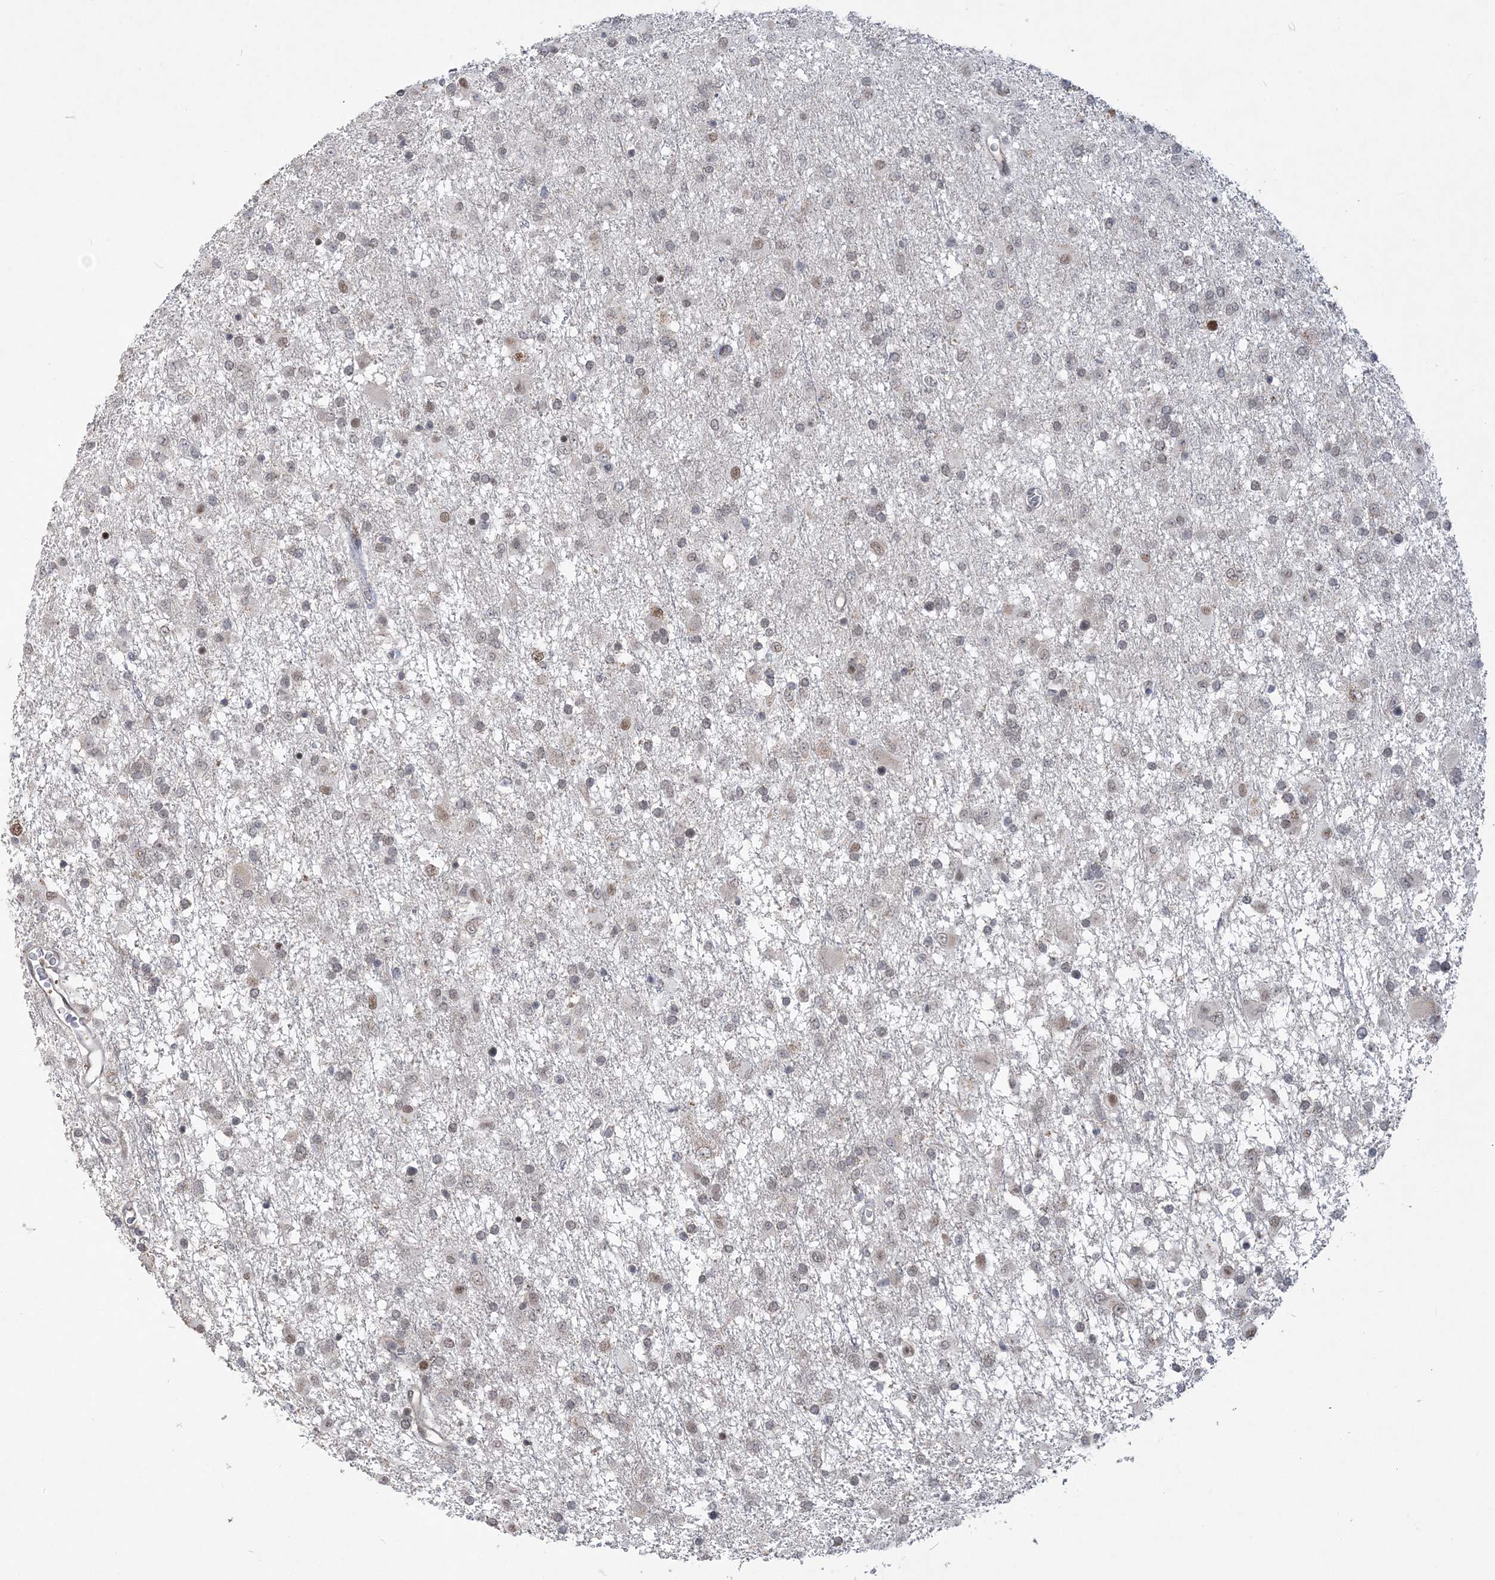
{"staining": {"intensity": "weak", "quantity": "25%-75%", "location": "nuclear"}, "tissue": "glioma", "cell_type": "Tumor cells", "image_type": "cancer", "snomed": [{"axis": "morphology", "description": "Glioma, malignant, Low grade"}, {"axis": "topography", "description": "Brain"}], "caption": "Tumor cells demonstrate low levels of weak nuclear staining in about 25%-75% of cells in human glioma. Using DAB (3,3'-diaminobenzidine) (brown) and hematoxylin (blue) stains, captured at high magnification using brightfield microscopy.", "gene": "WAC", "patient": {"sex": "male", "age": 65}}